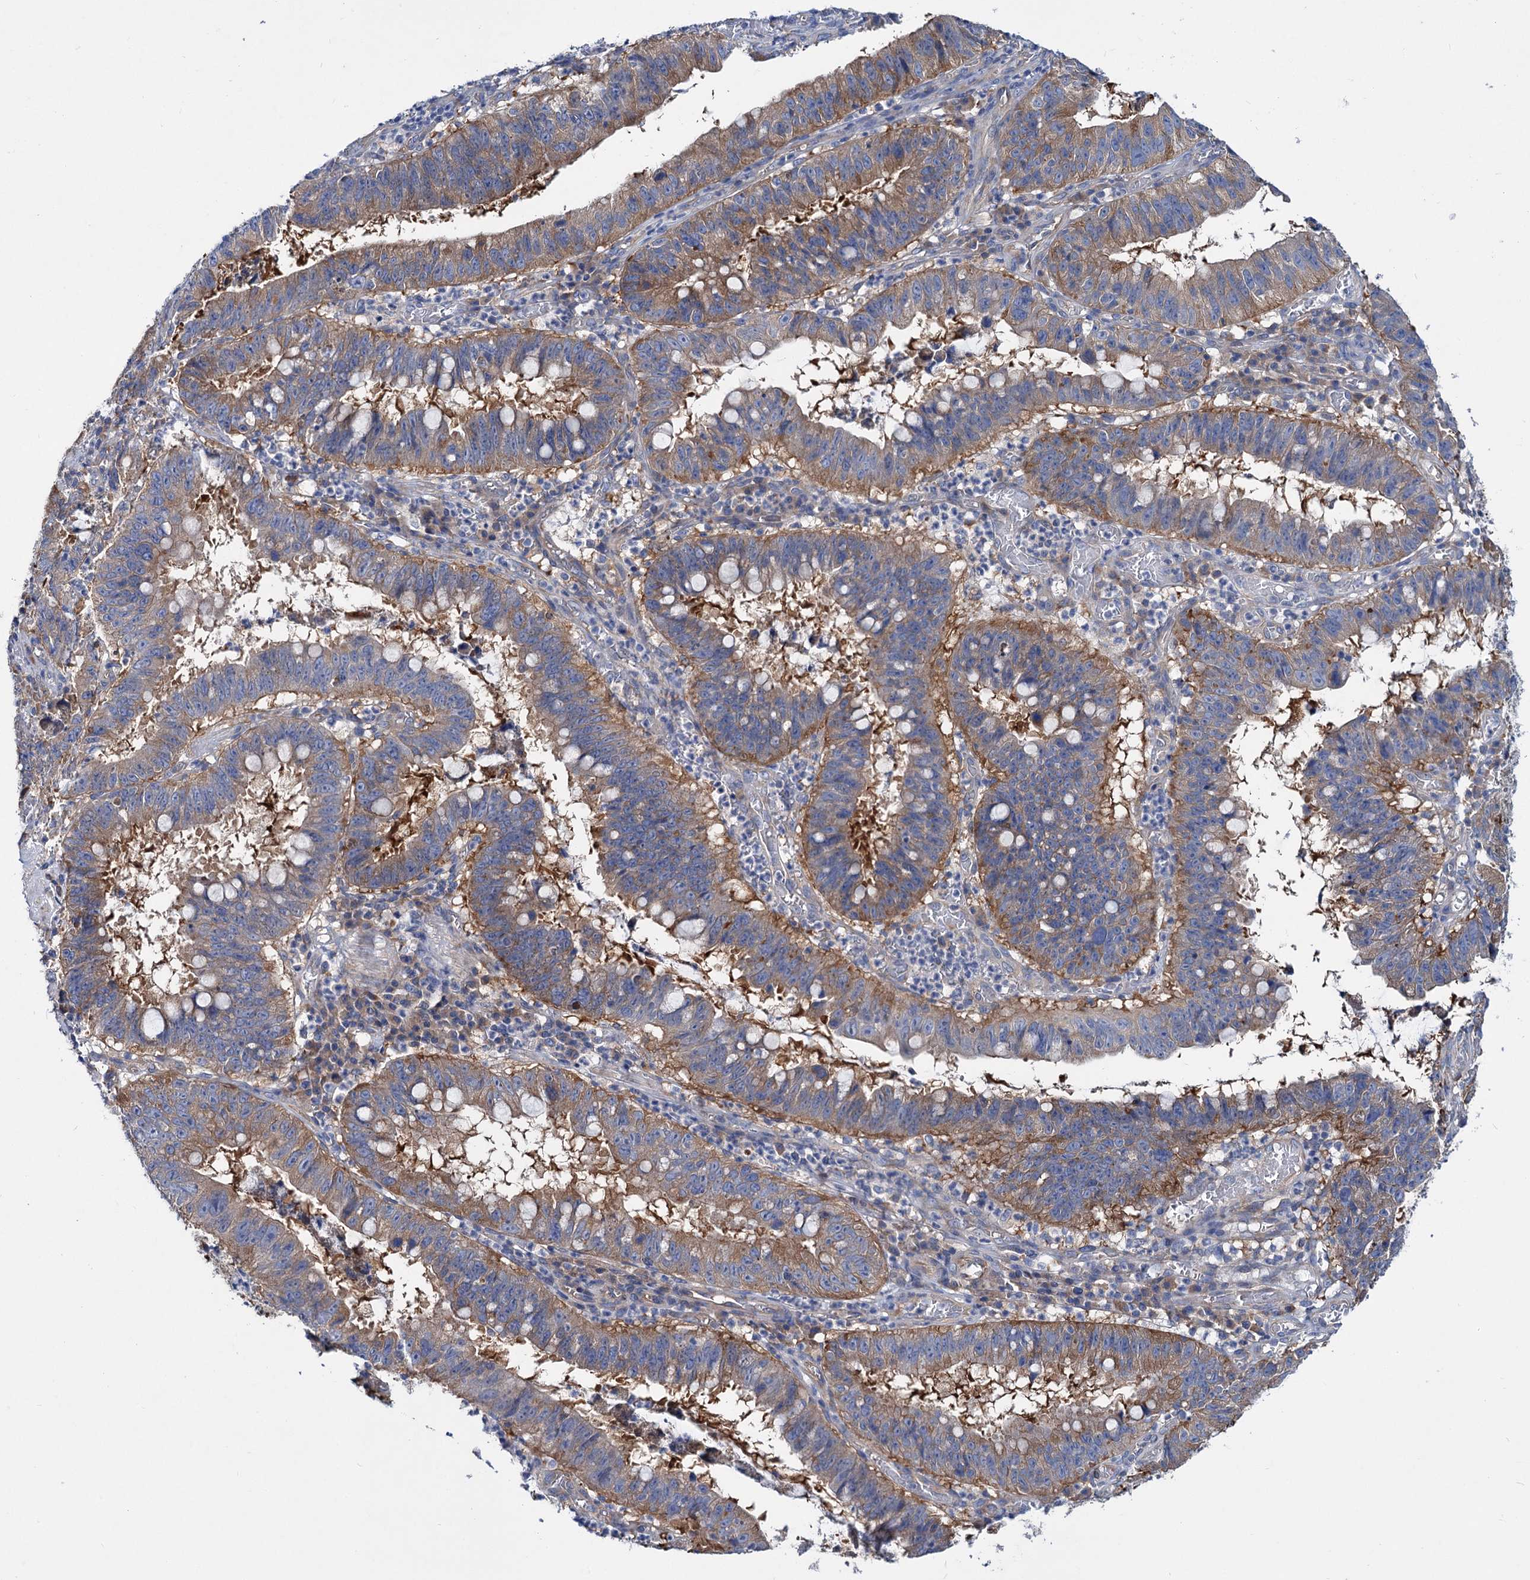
{"staining": {"intensity": "moderate", "quantity": ">75%", "location": "cytoplasmic/membranous"}, "tissue": "stomach cancer", "cell_type": "Tumor cells", "image_type": "cancer", "snomed": [{"axis": "morphology", "description": "Adenocarcinoma, NOS"}, {"axis": "topography", "description": "Stomach"}], "caption": "Immunohistochemical staining of human adenocarcinoma (stomach) displays medium levels of moderate cytoplasmic/membranous protein staining in approximately >75% of tumor cells.", "gene": "TRIM55", "patient": {"sex": "male", "age": 59}}